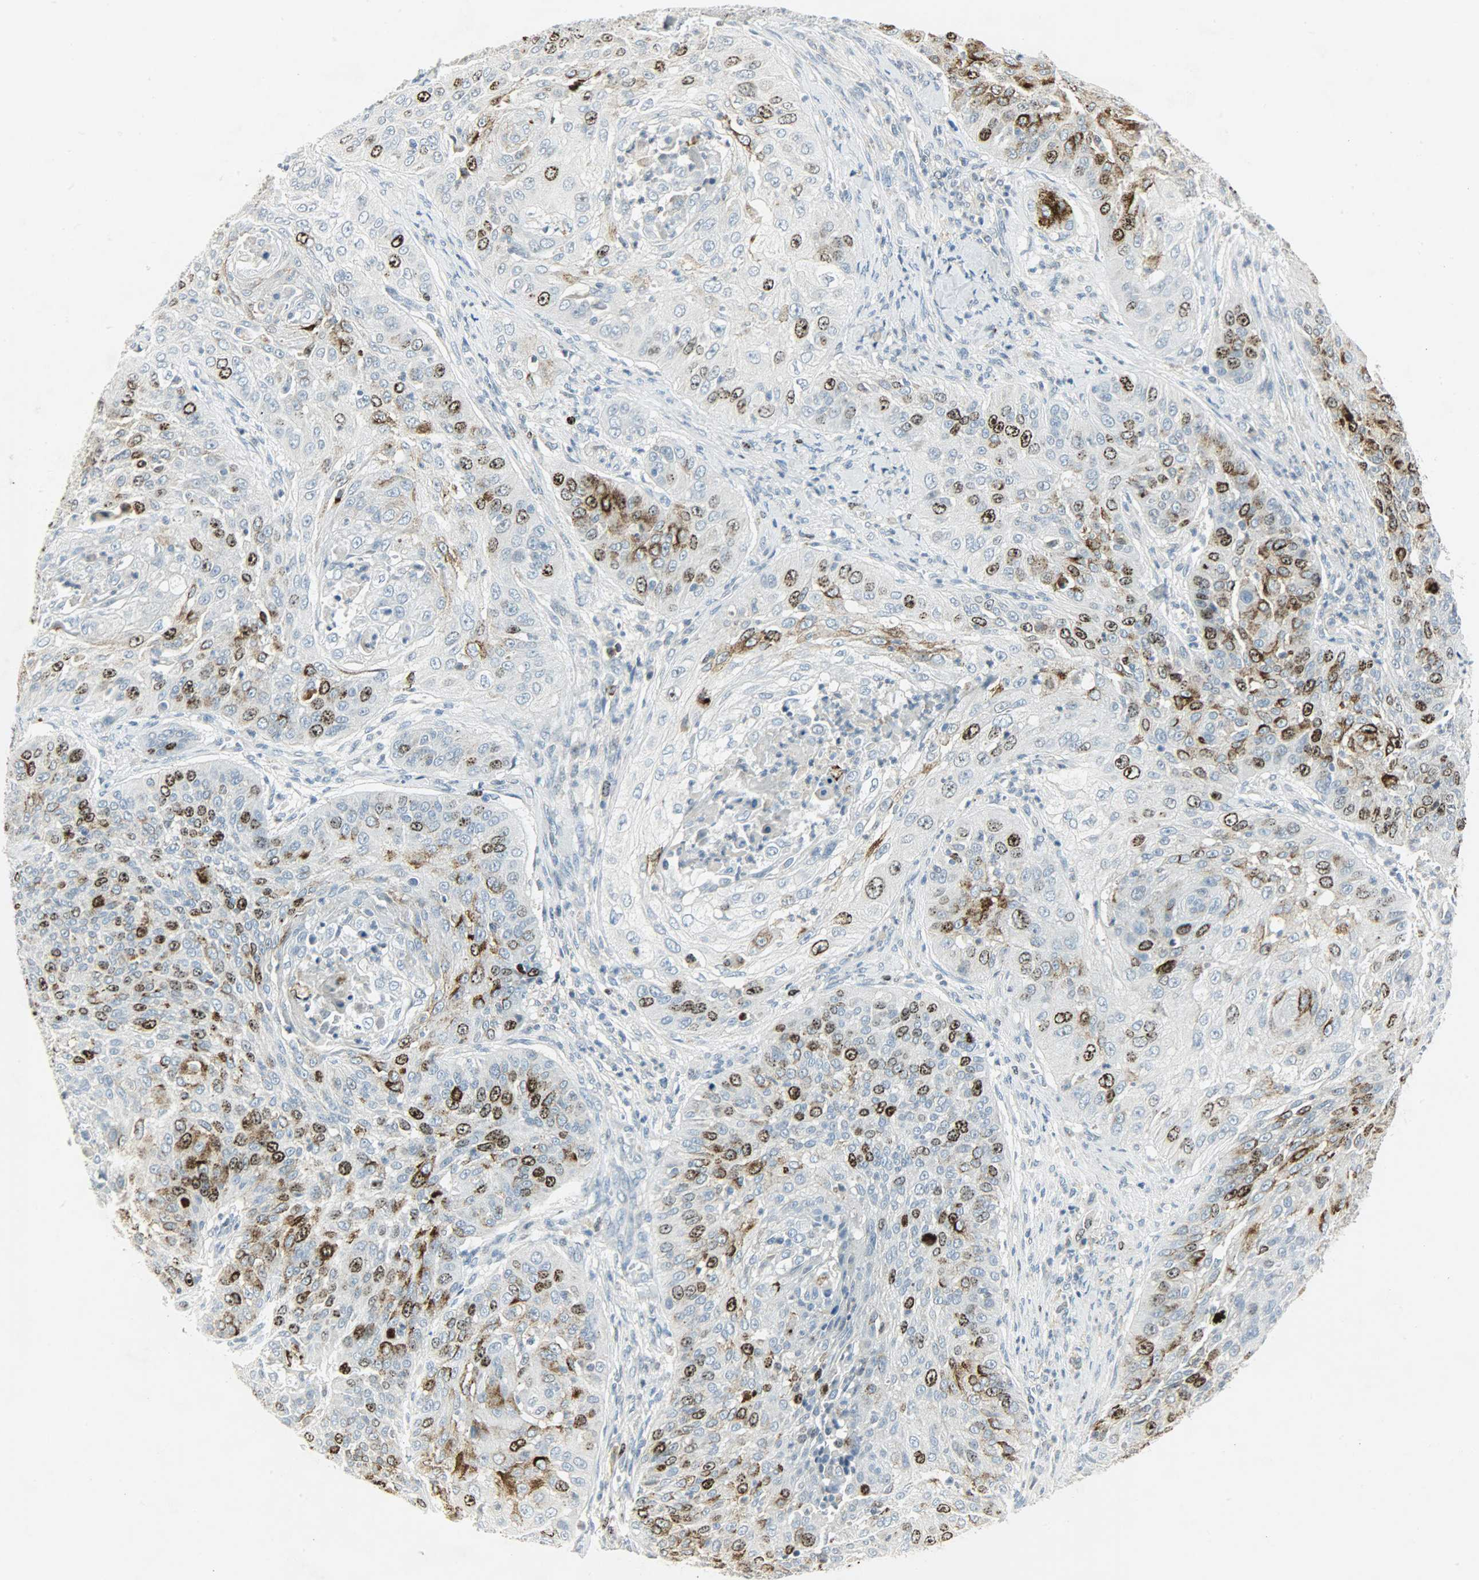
{"staining": {"intensity": "strong", "quantity": "25%-75%", "location": "nuclear"}, "tissue": "cervical cancer", "cell_type": "Tumor cells", "image_type": "cancer", "snomed": [{"axis": "morphology", "description": "Squamous cell carcinoma, NOS"}, {"axis": "topography", "description": "Cervix"}], "caption": "Immunohistochemistry (IHC) micrograph of cervical cancer (squamous cell carcinoma) stained for a protein (brown), which displays high levels of strong nuclear expression in approximately 25%-75% of tumor cells.", "gene": "AURKB", "patient": {"sex": "female", "age": 64}}